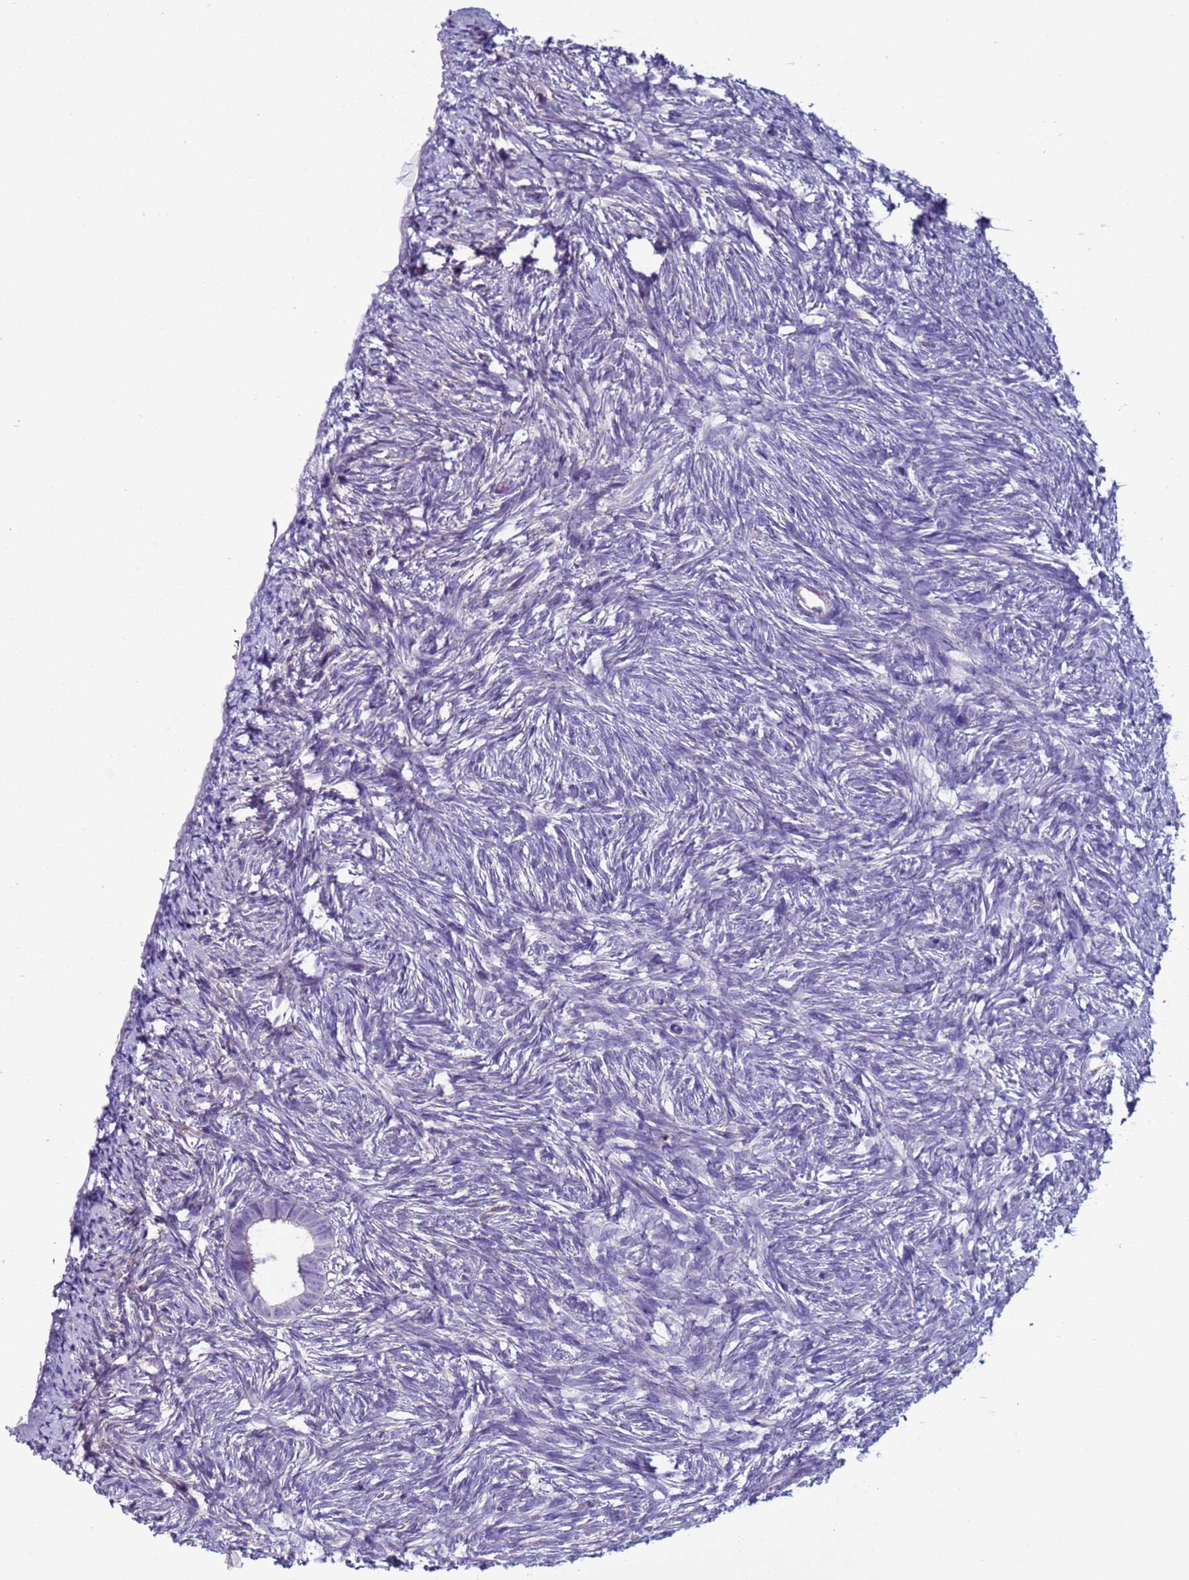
{"staining": {"intensity": "negative", "quantity": "none", "location": "none"}, "tissue": "ovary", "cell_type": "Follicle cells", "image_type": "normal", "snomed": [{"axis": "morphology", "description": "Normal tissue, NOS"}, {"axis": "topography", "description": "Ovary"}], "caption": "Immunohistochemistry of normal ovary shows no positivity in follicle cells.", "gene": "HPCAL1", "patient": {"sex": "female", "age": 51}}